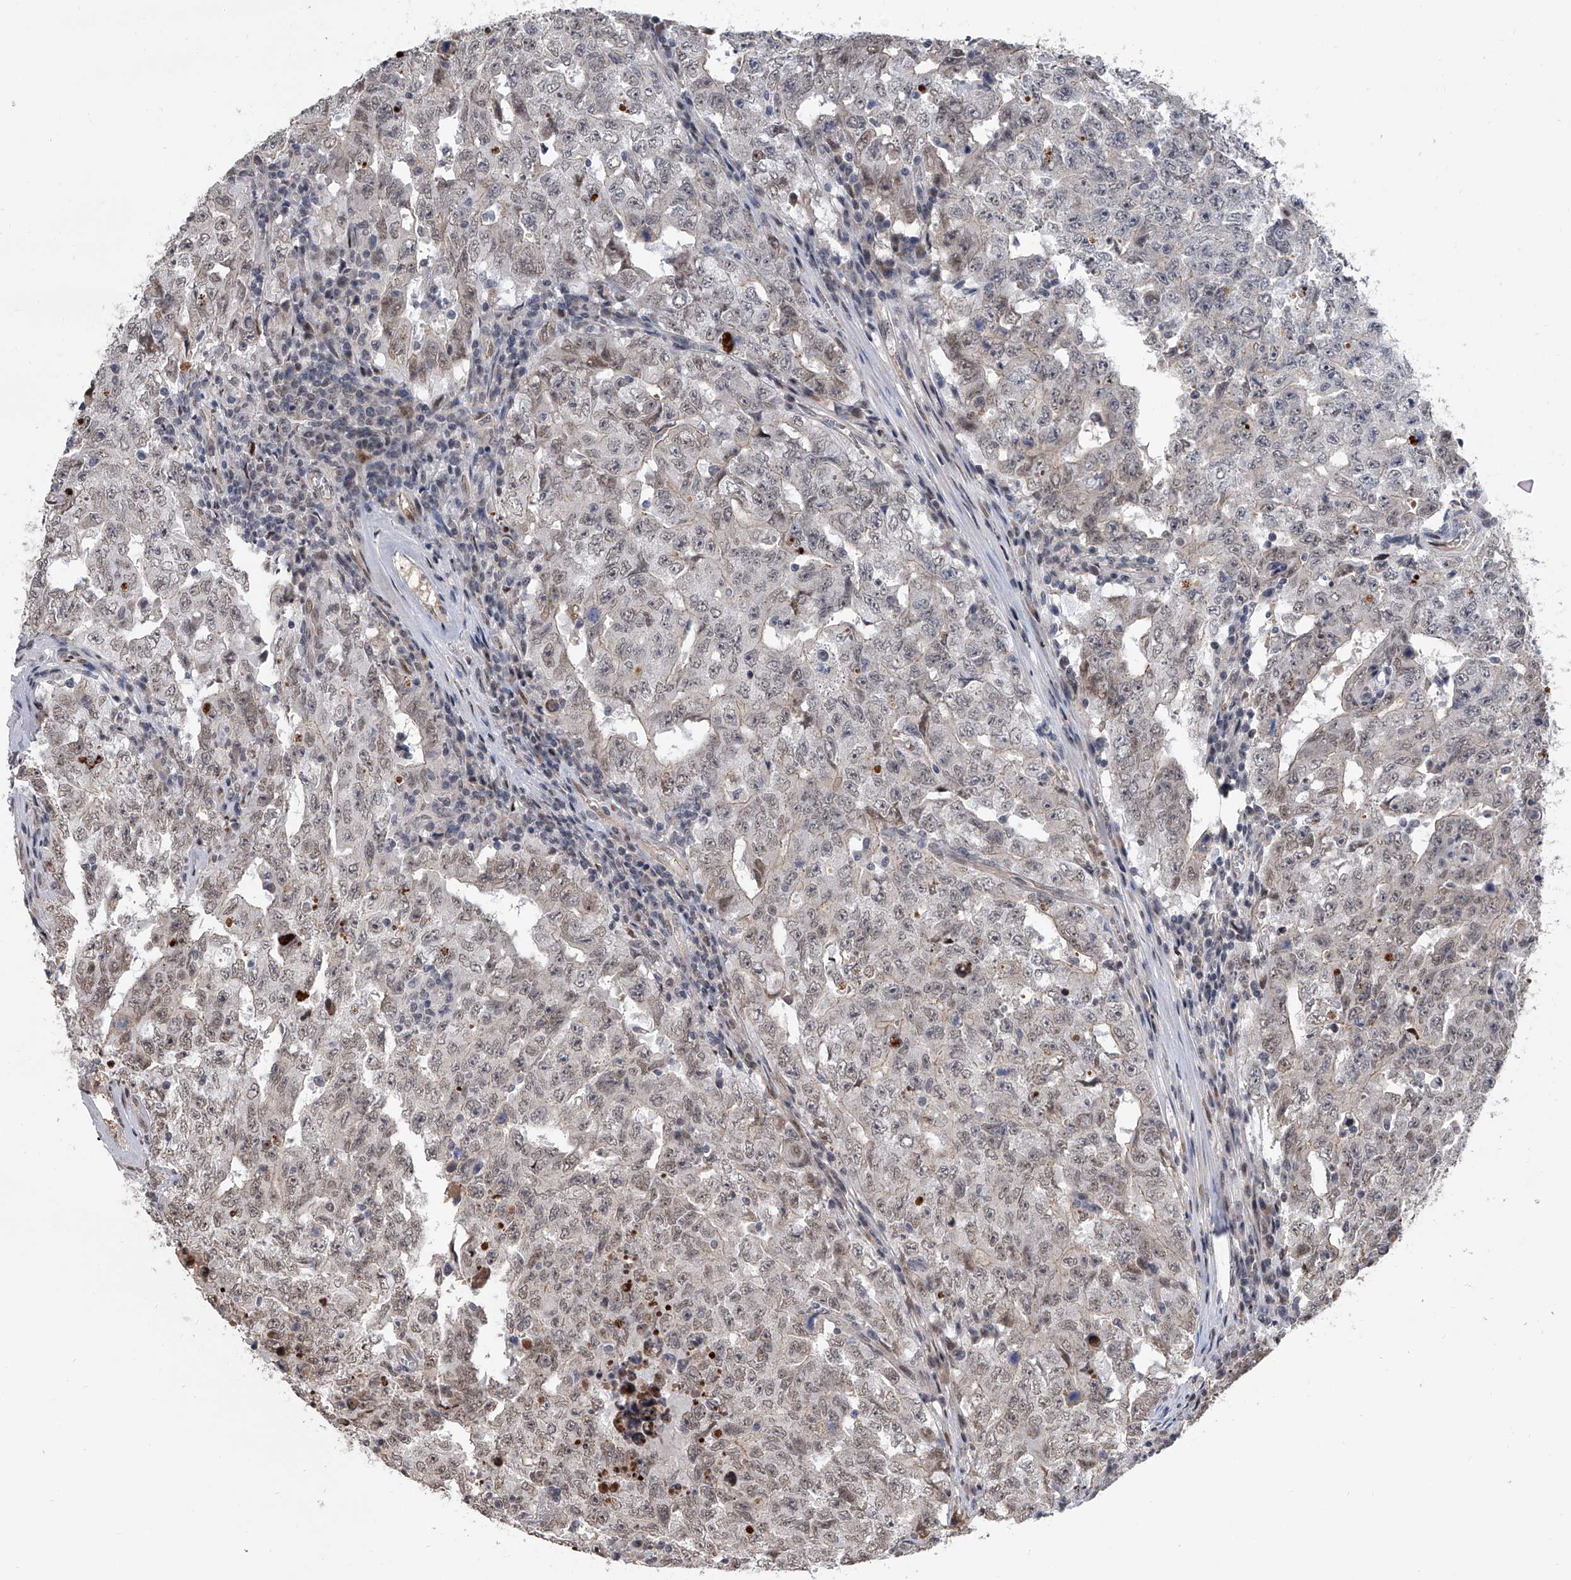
{"staining": {"intensity": "negative", "quantity": "none", "location": "none"}, "tissue": "testis cancer", "cell_type": "Tumor cells", "image_type": "cancer", "snomed": [{"axis": "morphology", "description": "Carcinoma, Embryonal, NOS"}, {"axis": "topography", "description": "Testis"}], "caption": "Immunohistochemistry histopathology image of human testis embryonal carcinoma stained for a protein (brown), which exhibits no positivity in tumor cells. (DAB (3,3'-diaminobenzidine) immunohistochemistry visualized using brightfield microscopy, high magnification).", "gene": "ZNF426", "patient": {"sex": "male", "age": 26}}